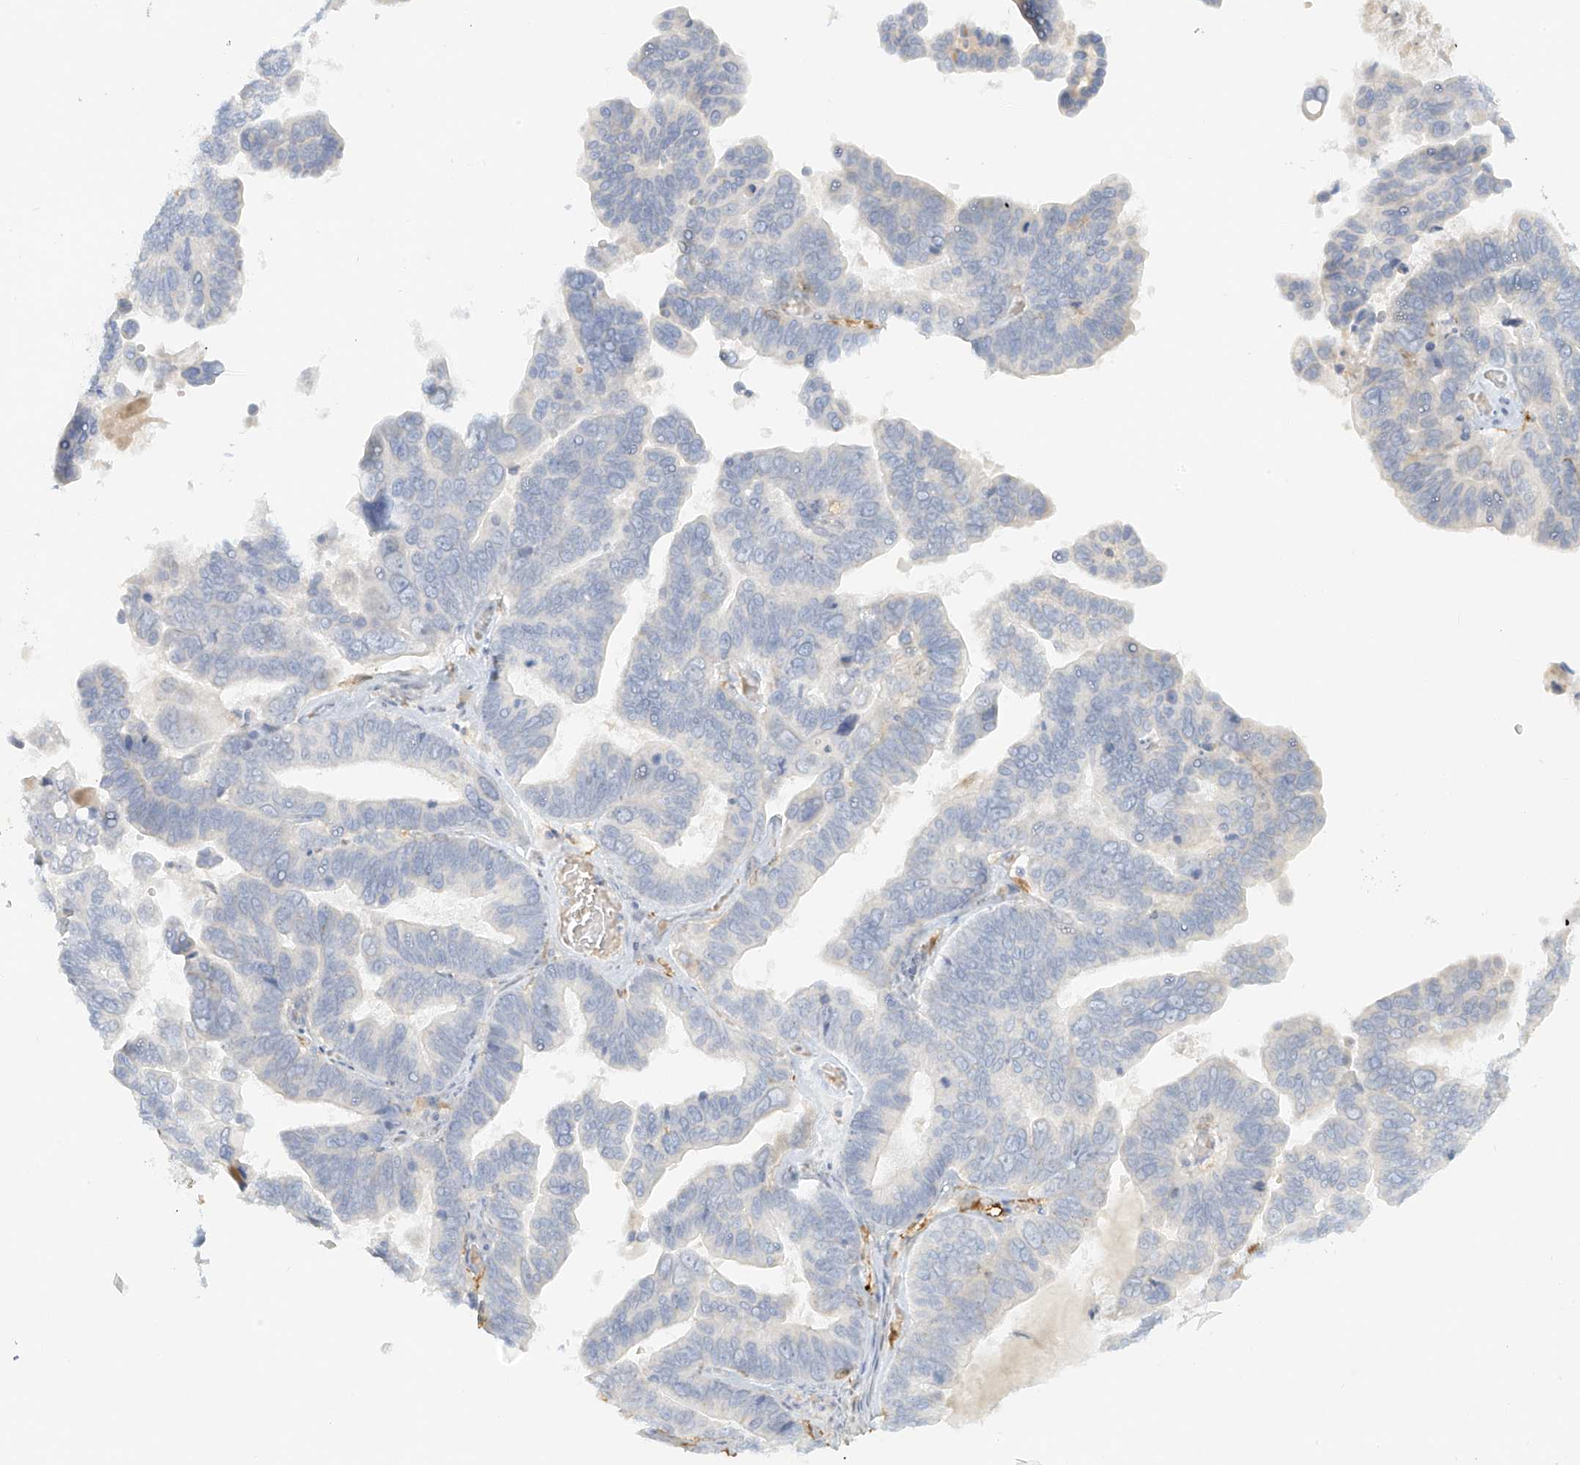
{"staining": {"intensity": "negative", "quantity": "none", "location": "none"}, "tissue": "ovarian cancer", "cell_type": "Tumor cells", "image_type": "cancer", "snomed": [{"axis": "morphology", "description": "Cystadenocarcinoma, serous, NOS"}, {"axis": "topography", "description": "Ovary"}], "caption": "An immunohistochemistry (IHC) image of ovarian cancer (serous cystadenocarcinoma) is shown. There is no staining in tumor cells of ovarian cancer (serous cystadenocarcinoma).", "gene": "UPK1B", "patient": {"sex": "female", "age": 56}}